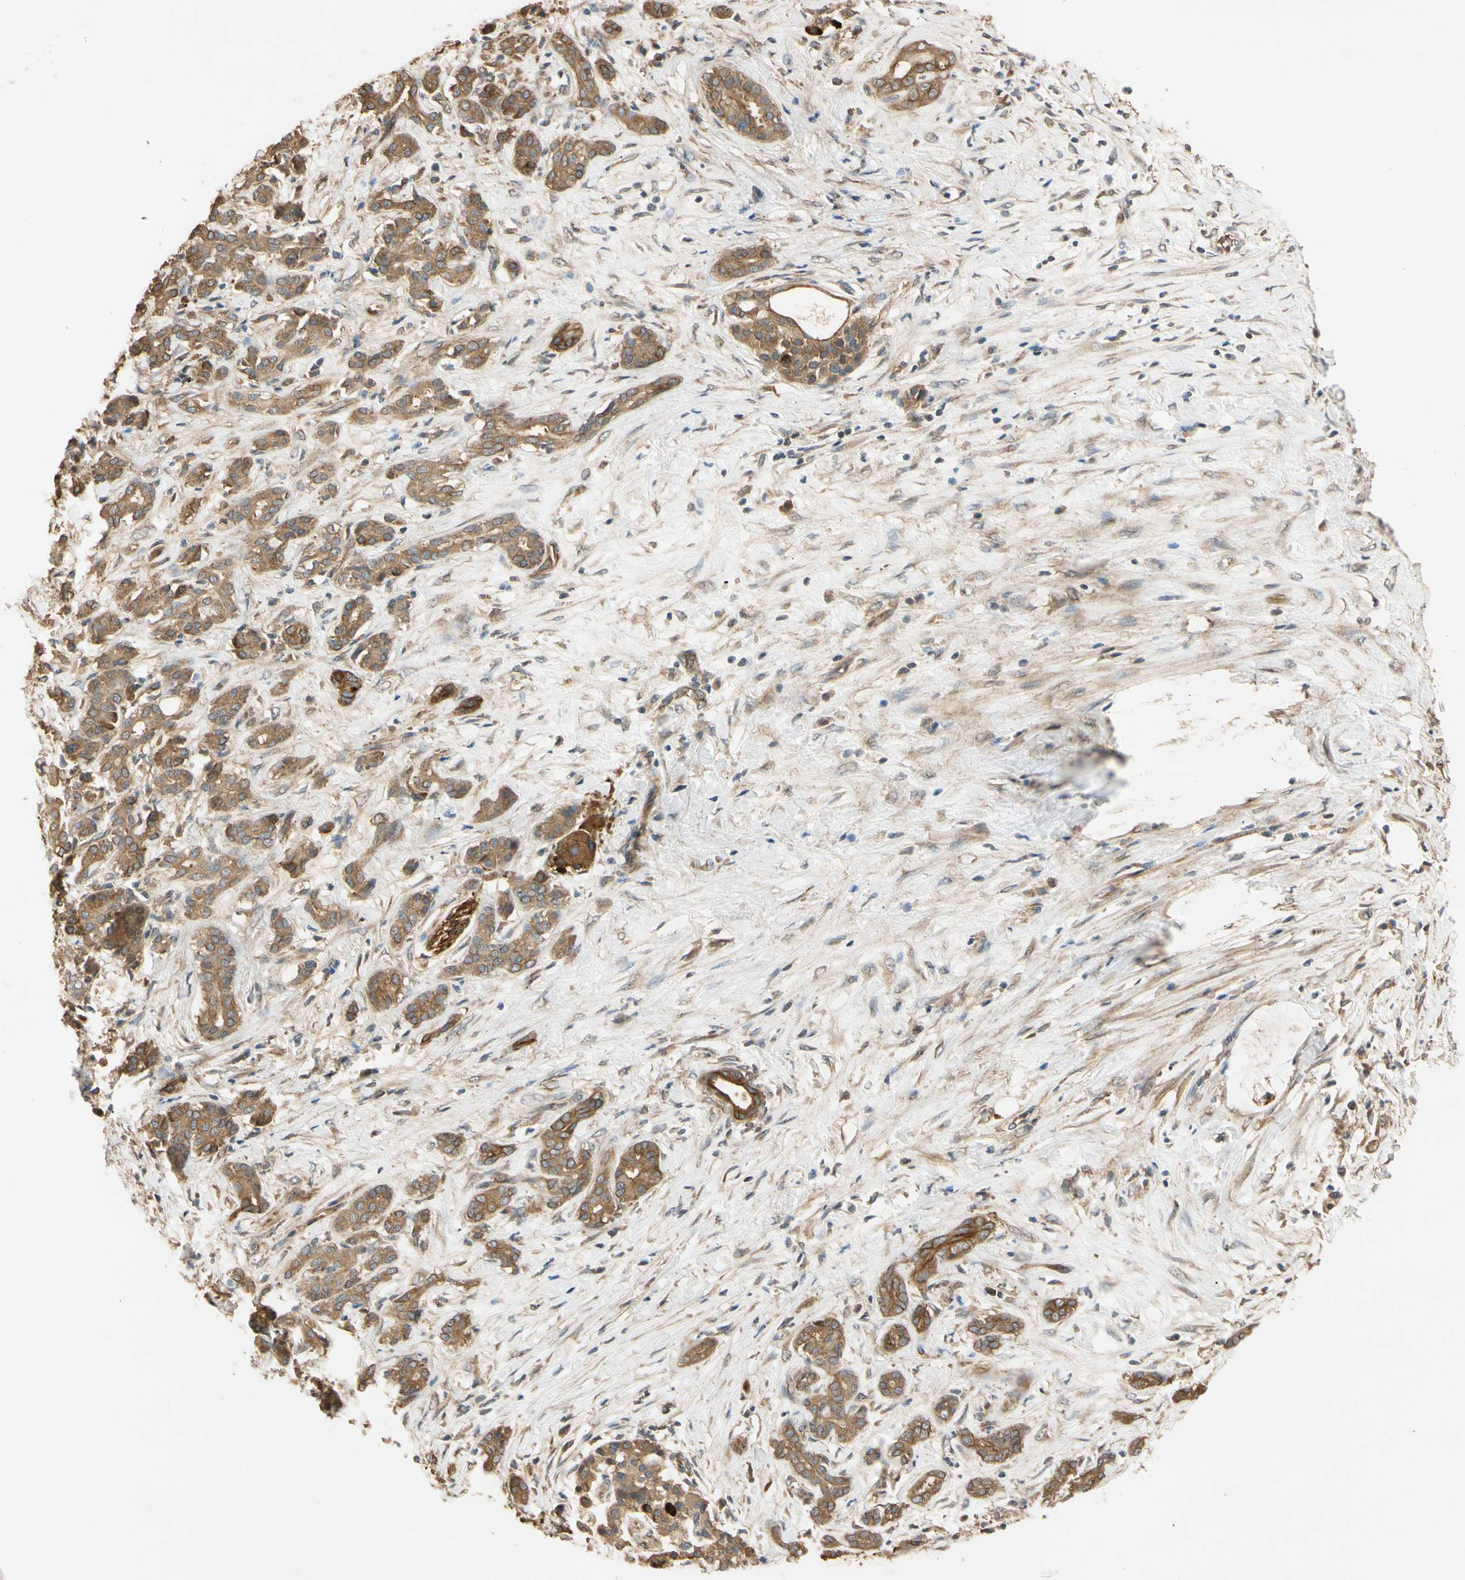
{"staining": {"intensity": "moderate", "quantity": ">75%", "location": "cytoplasmic/membranous"}, "tissue": "pancreatic cancer", "cell_type": "Tumor cells", "image_type": "cancer", "snomed": [{"axis": "morphology", "description": "Adenocarcinoma, NOS"}, {"axis": "topography", "description": "Pancreas"}], "caption": "This photomicrograph demonstrates IHC staining of pancreatic adenocarcinoma, with medium moderate cytoplasmic/membranous positivity in approximately >75% of tumor cells.", "gene": "MGRN1", "patient": {"sex": "male", "age": 41}}